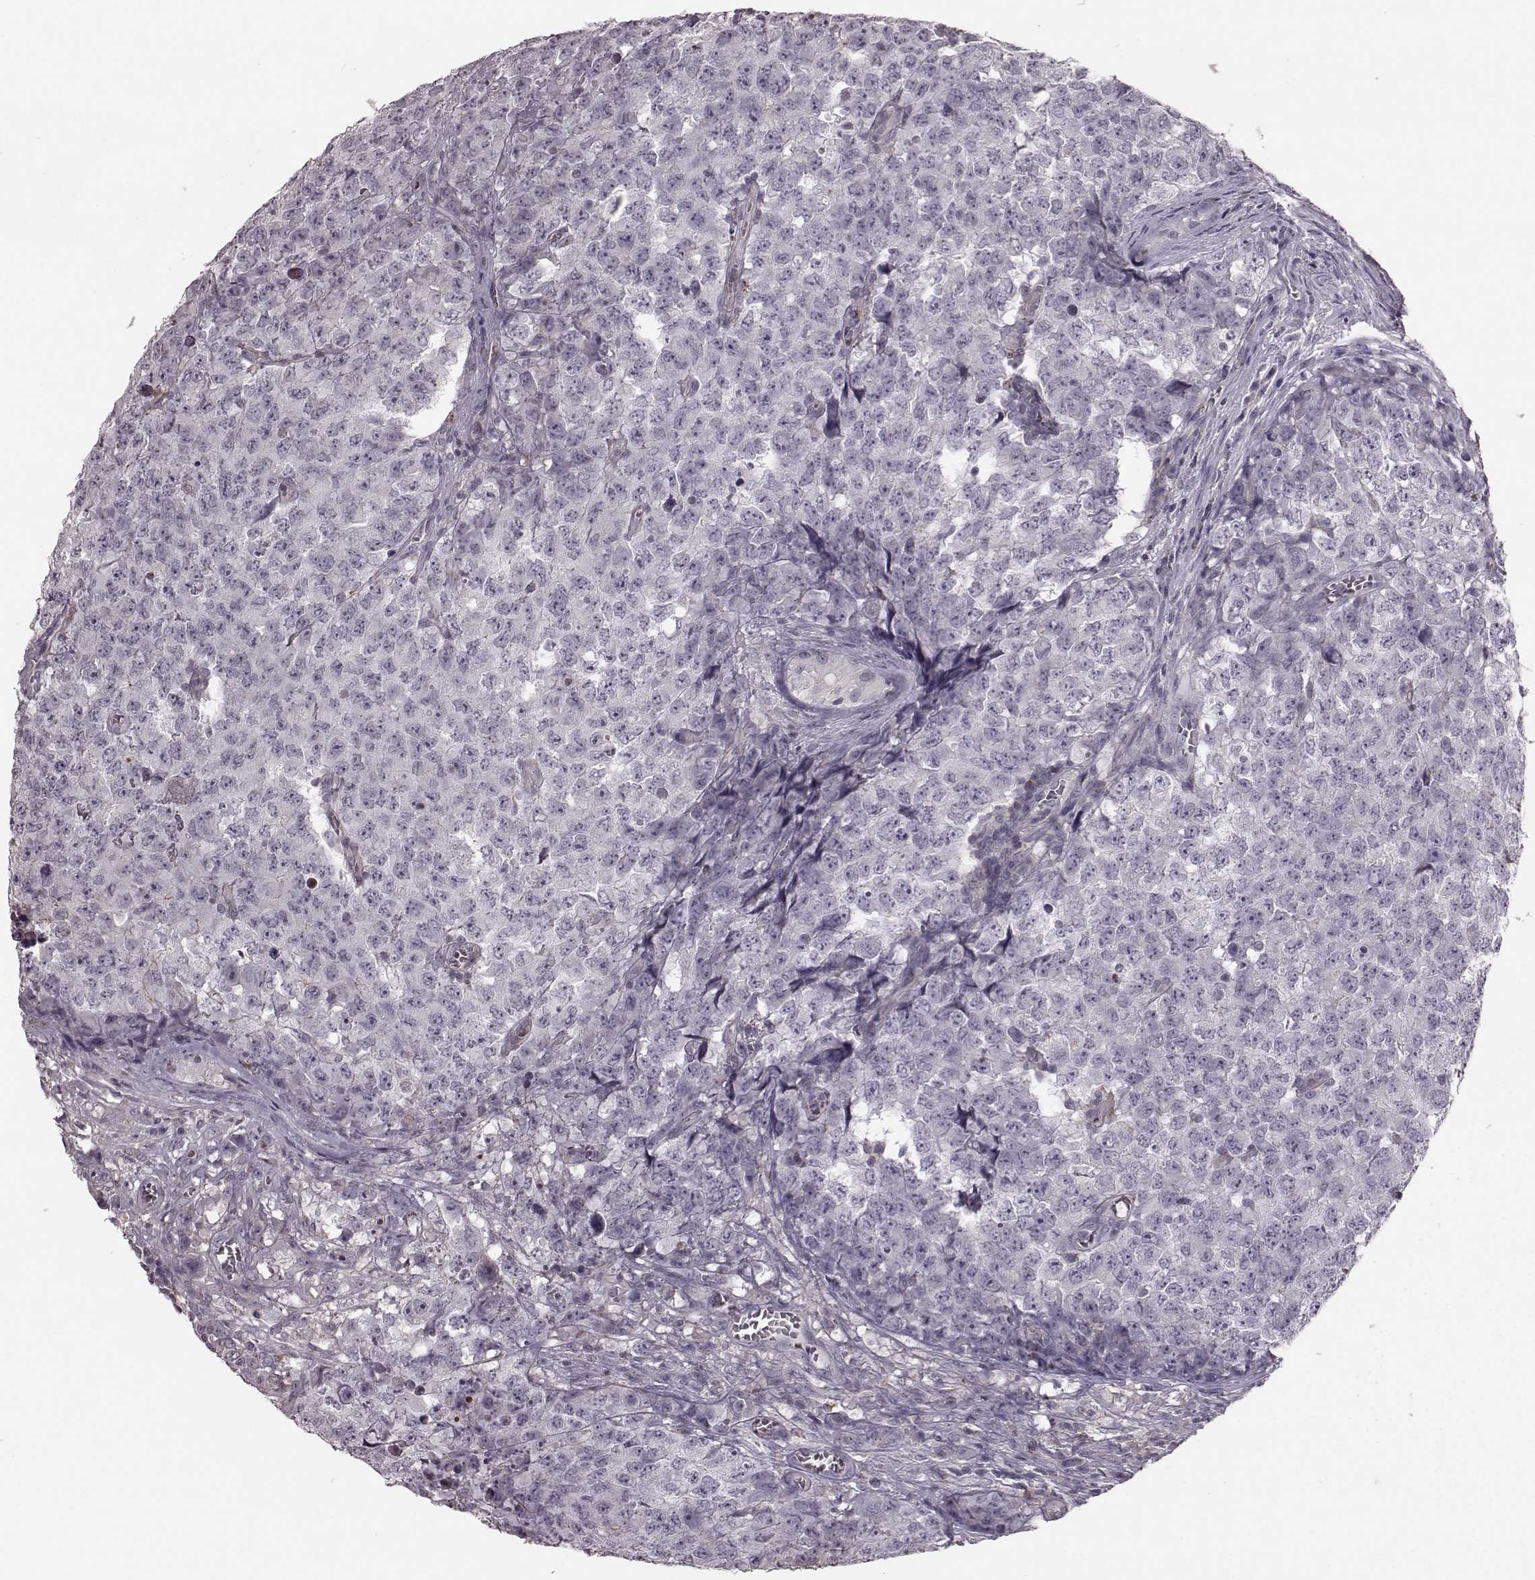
{"staining": {"intensity": "negative", "quantity": "none", "location": "none"}, "tissue": "testis cancer", "cell_type": "Tumor cells", "image_type": "cancer", "snomed": [{"axis": "morphology", "description": "Carcinoma, Embryonal, NOS"}, {"axis": "topography", "description": "Testis"}], "caption": "There is no significant expression in tumor cells of testis cancer (embryonal carcinoma). (DAB (3,3'-diaminobenzidine) immunohistochemistry (IHC), high magnification).", "gene": "PDCD1", "patient": {"sex": "male", "age": 23}}